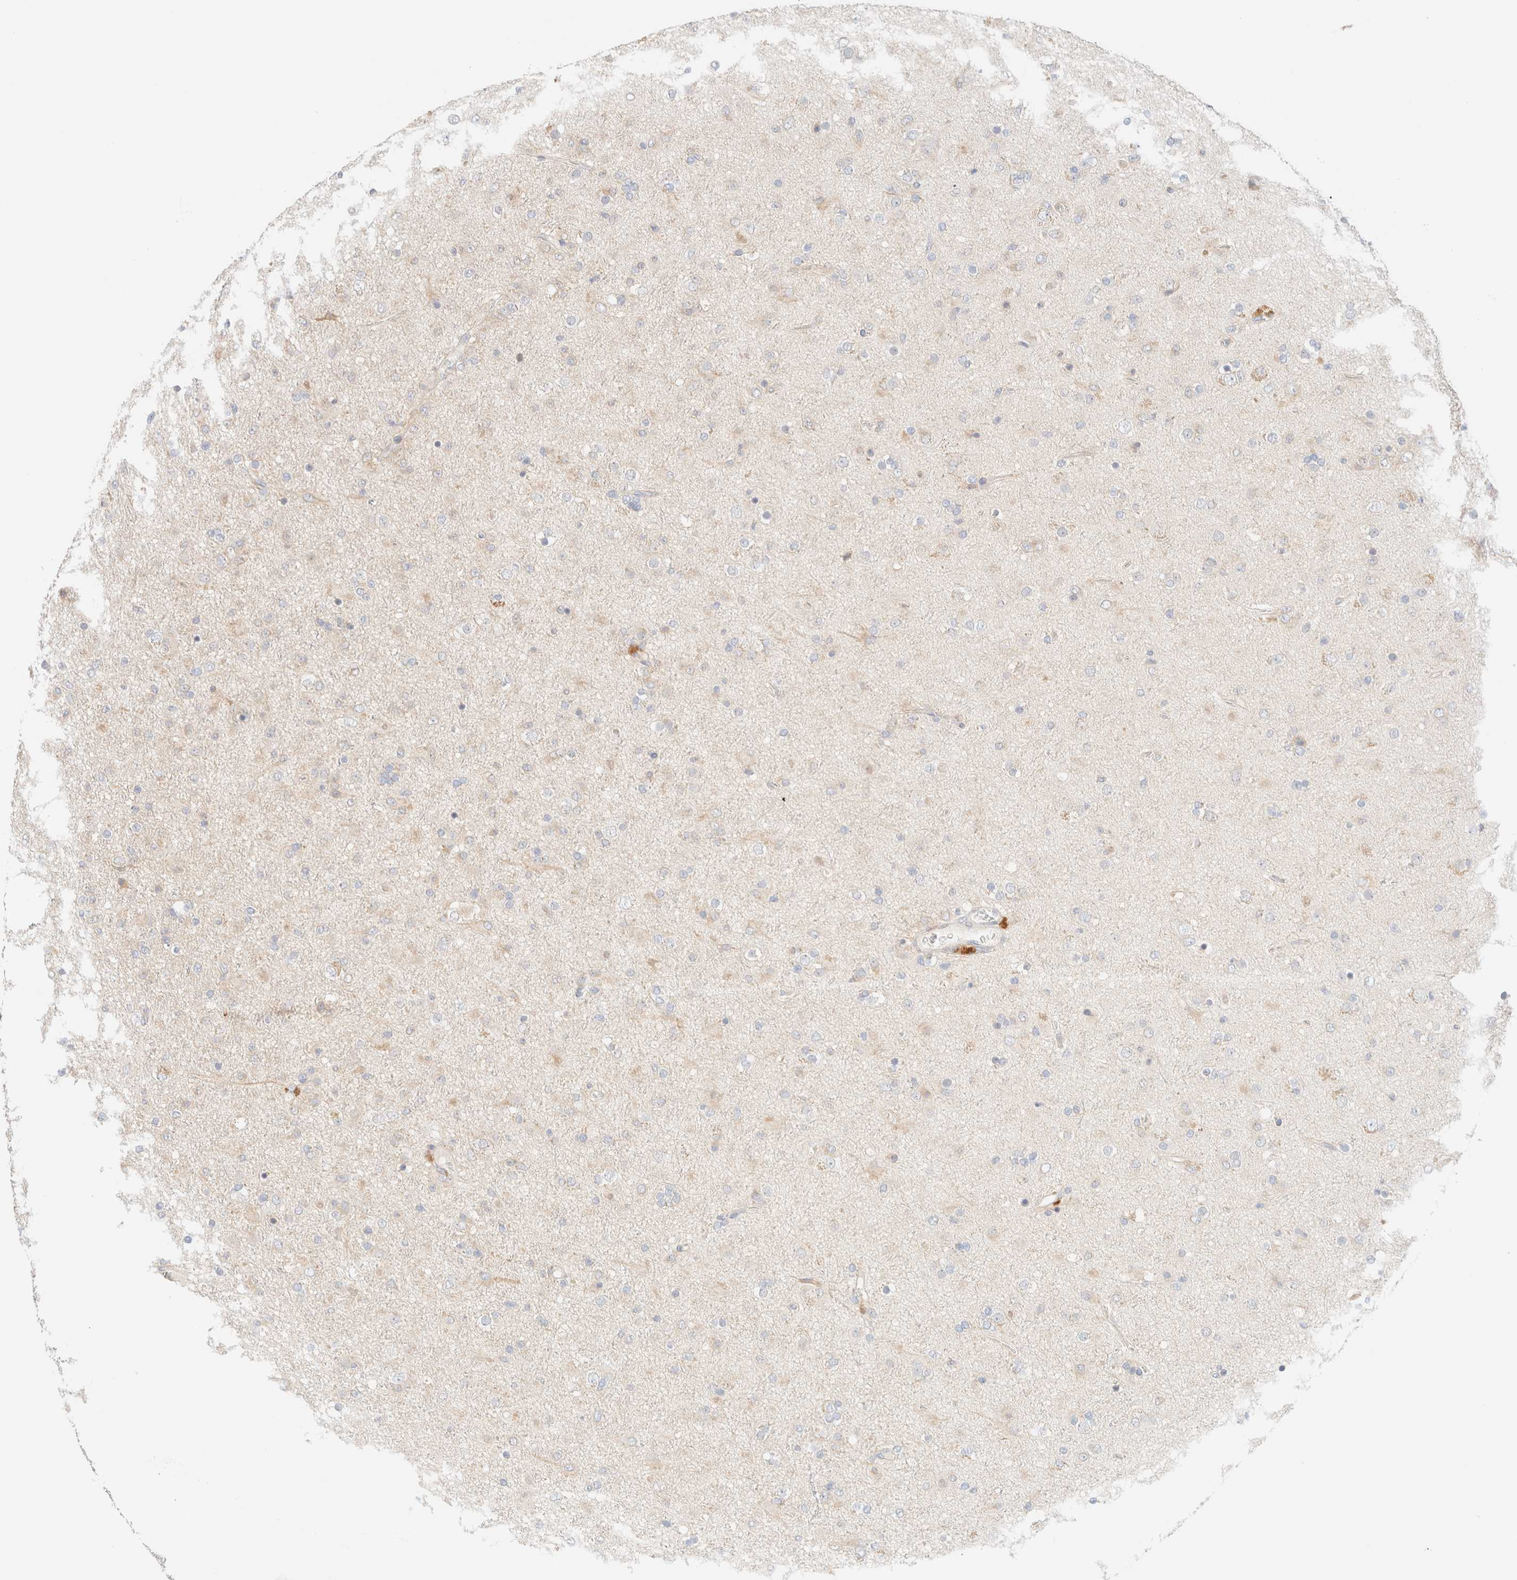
{"staining": {"intensity": "weak", "quantity": "<25%", "location": "cytoplasmic/membranous"}, "tissue": "glioma", "cell_type": "Tumor cells", "image_type": "cancer", "snomed": [{"axis": "morphology", "description": "Glioma, malignant, Low grade"}, {"axis": "topography", "description": "Brain"}], "caption": "This is a histopathology image of immunohistochemistry staining of low-grade glioma (malignant), which shows no staining in tumor cells.", "gene": "SARM1", "patient": {"sex": "male", "age": 65}}